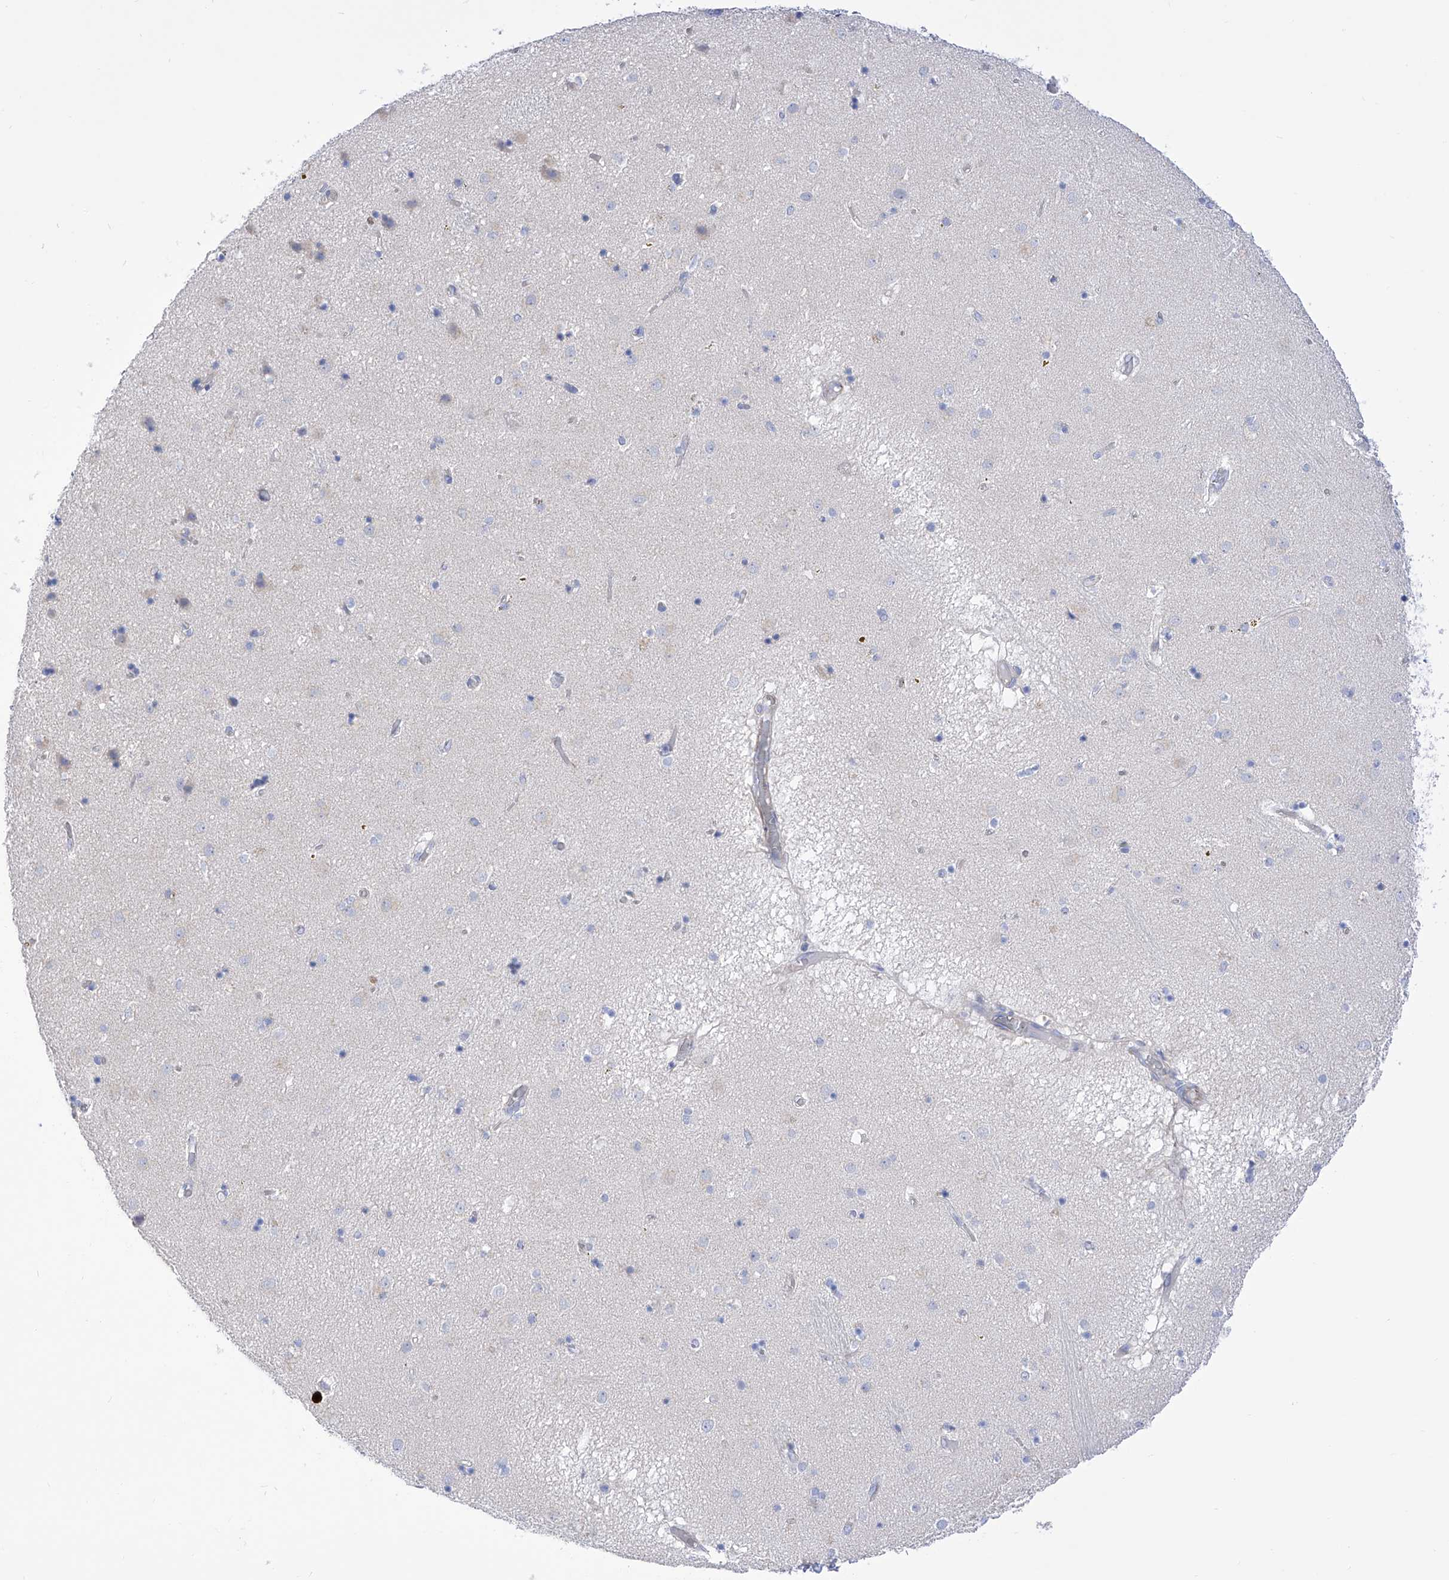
{"staining": {"intensity": "negative", "quantity": "none", "location": "none"}, "tissue": "caudate", "cell_type": "Glial cells", "image_type": "normal", "snomed": [{"axis": "morphology", "description": "Normal tissue, NOS"}, {"axis": "topography", "description": "Lateral ventricle wall"}], "caption": "Immunohistochemistry (IHC) photomicrograph of benign caudate: caudate stained with DAB displays no significant protein positivity in glial cells.", "gene": "FLG", "patient": {"sex": "male", "age": 70}}